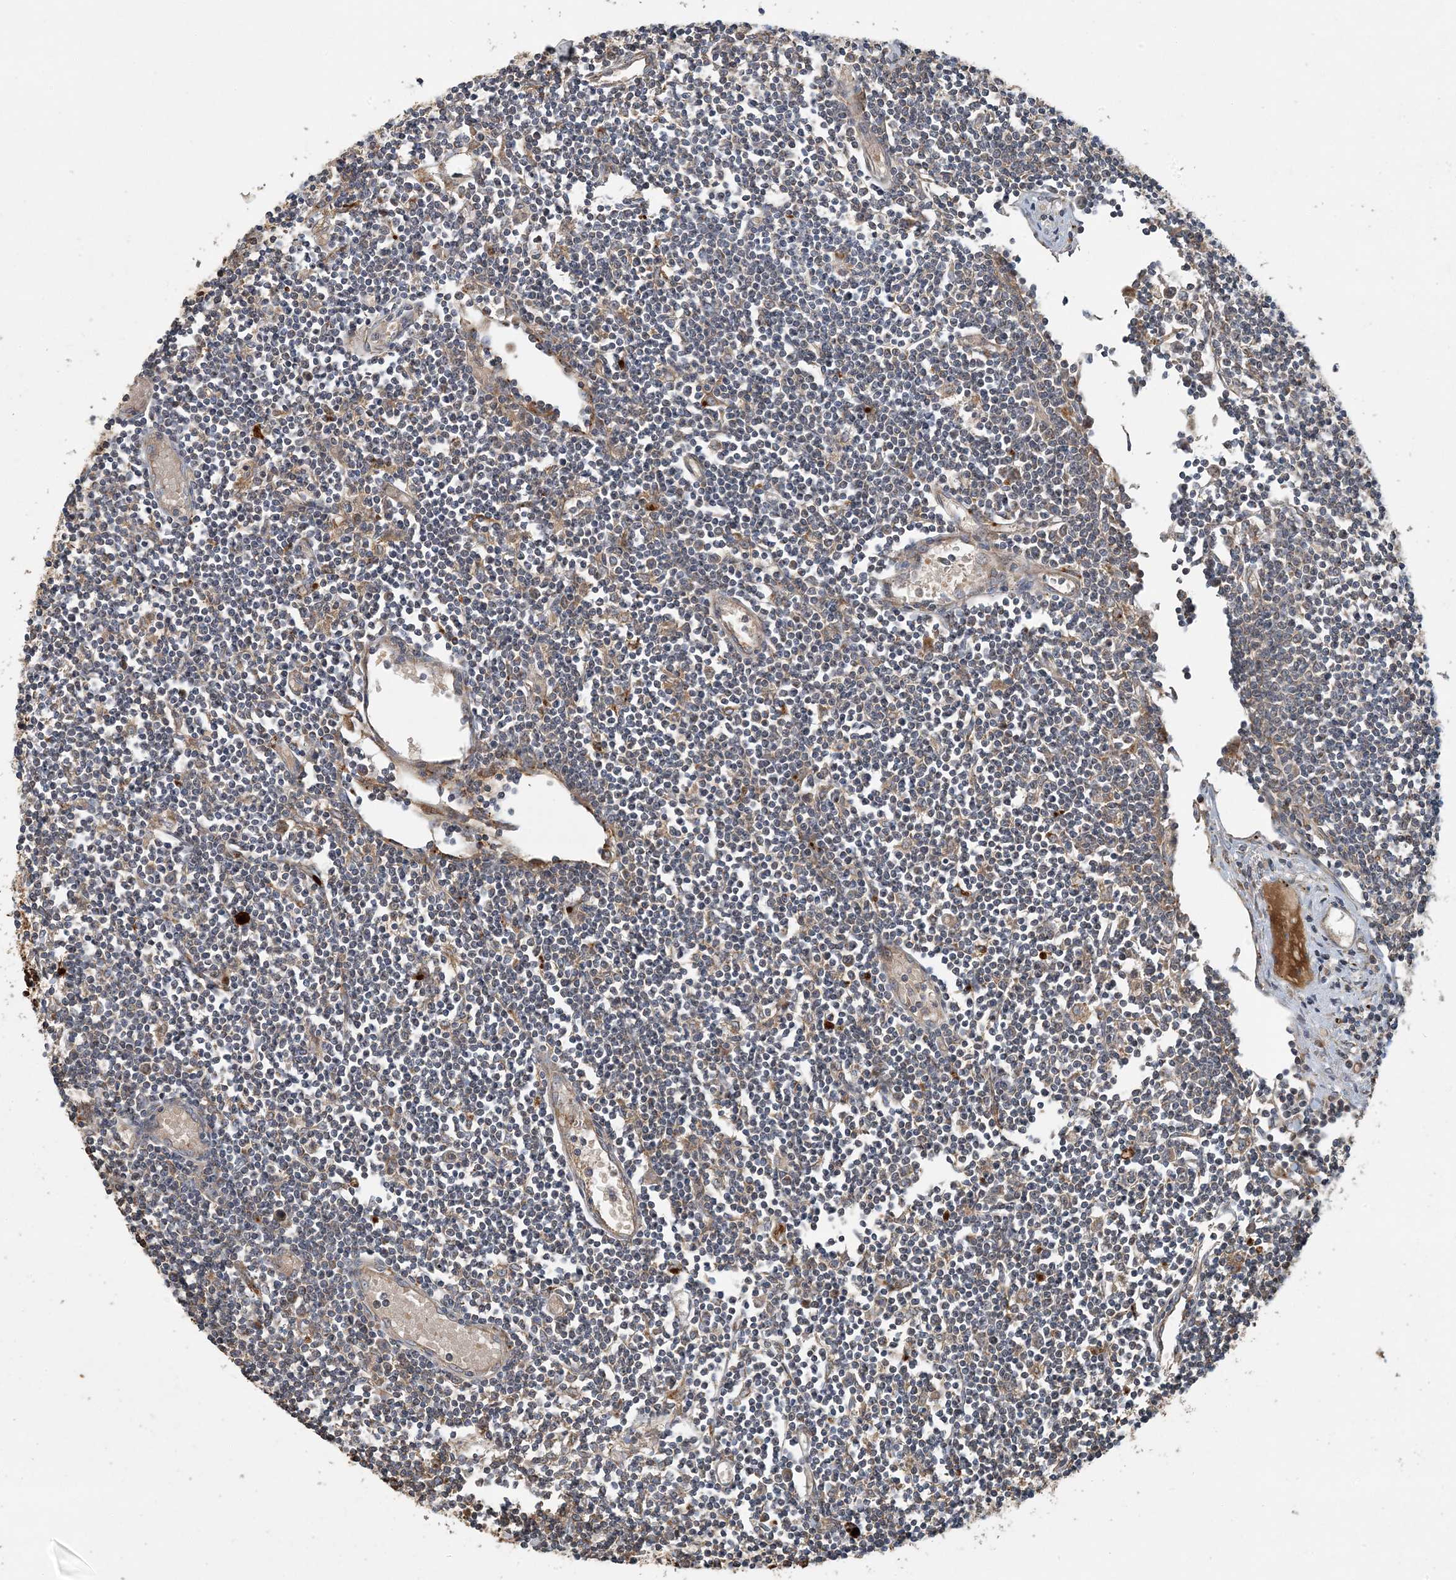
{"staining": {"intensity": "moderate", "quantity": "<25%", "location": "cytoplasmic/membranous"}, "tissue": "lymph node", "cell_type": "Non-germinal center cells", "image_type": "normal", "snomed": [{"axis": "morphology", "description": "Normal tissue, NOS"}, {"axis": "topography", "description": "Lymph node"}], "caption": "A histopathology image of human lymph node stained for a protein displays moderate cytoplasmic/membranous brown staining in non-germinal center cells. (Brightfield microscopy of DAB IHC at high magnification).", "gene": "LTN1", "patient": {"sex": "female", "age": 11}}